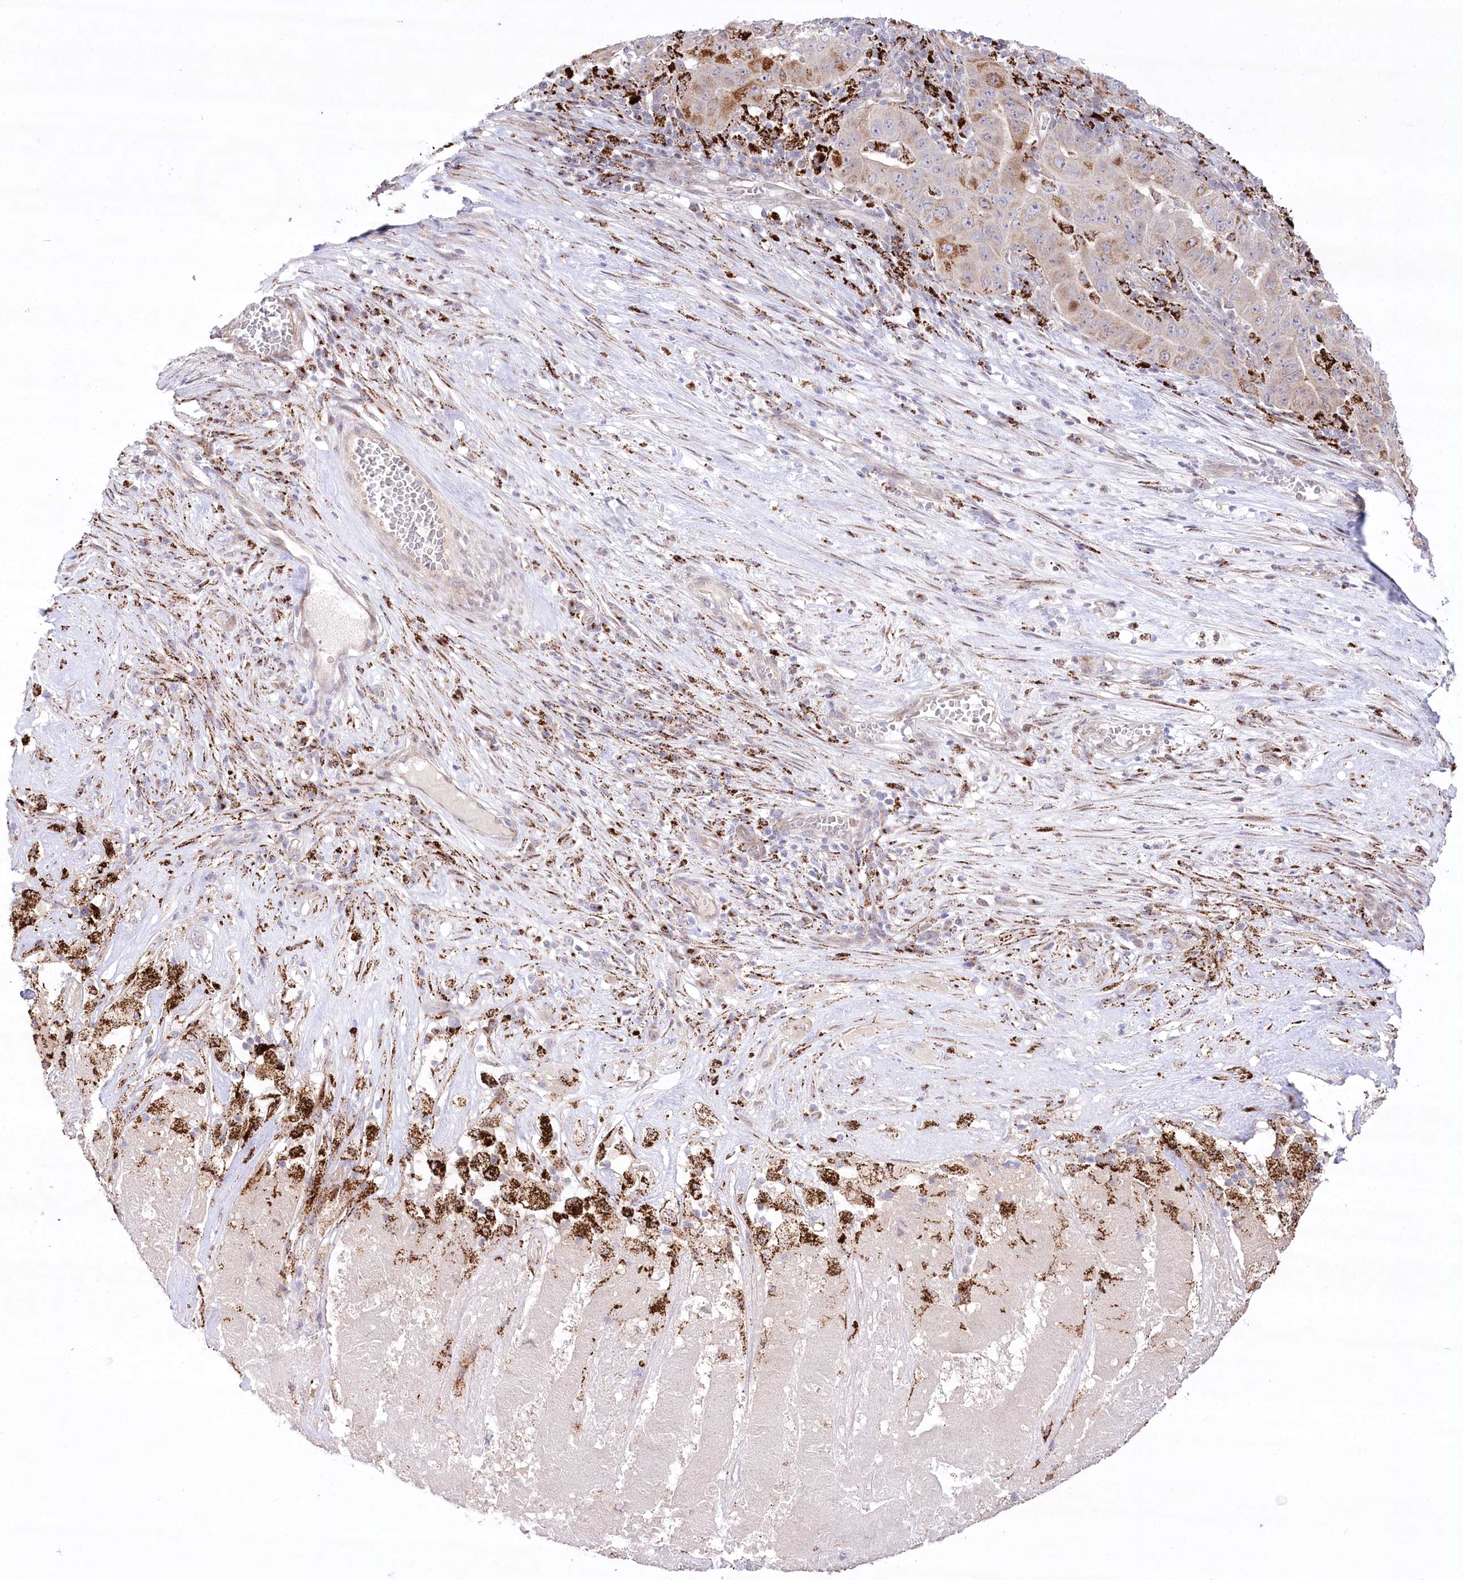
{"staining": {"intensity": "moderate", "quantity": "<25%", "location": "cytoplasmic/membranous"}, "tissue": "pancreatic cancer", "cell_type": "Tumor cells", "image_type": "cancer", "snomed": [{"axis": "morphology", "description": "Adenocarcinoma, NOS"}, {"axis": "topography", "description": "Pancreas"}], "caption": "Moderate cytoplasmic/membranous expression is present in approximately <25% of tumor cells in pancreatic cancer (adenocarcinoma).", "gene": "CEP164", "patient": {"sex": "male", "age": 63}}